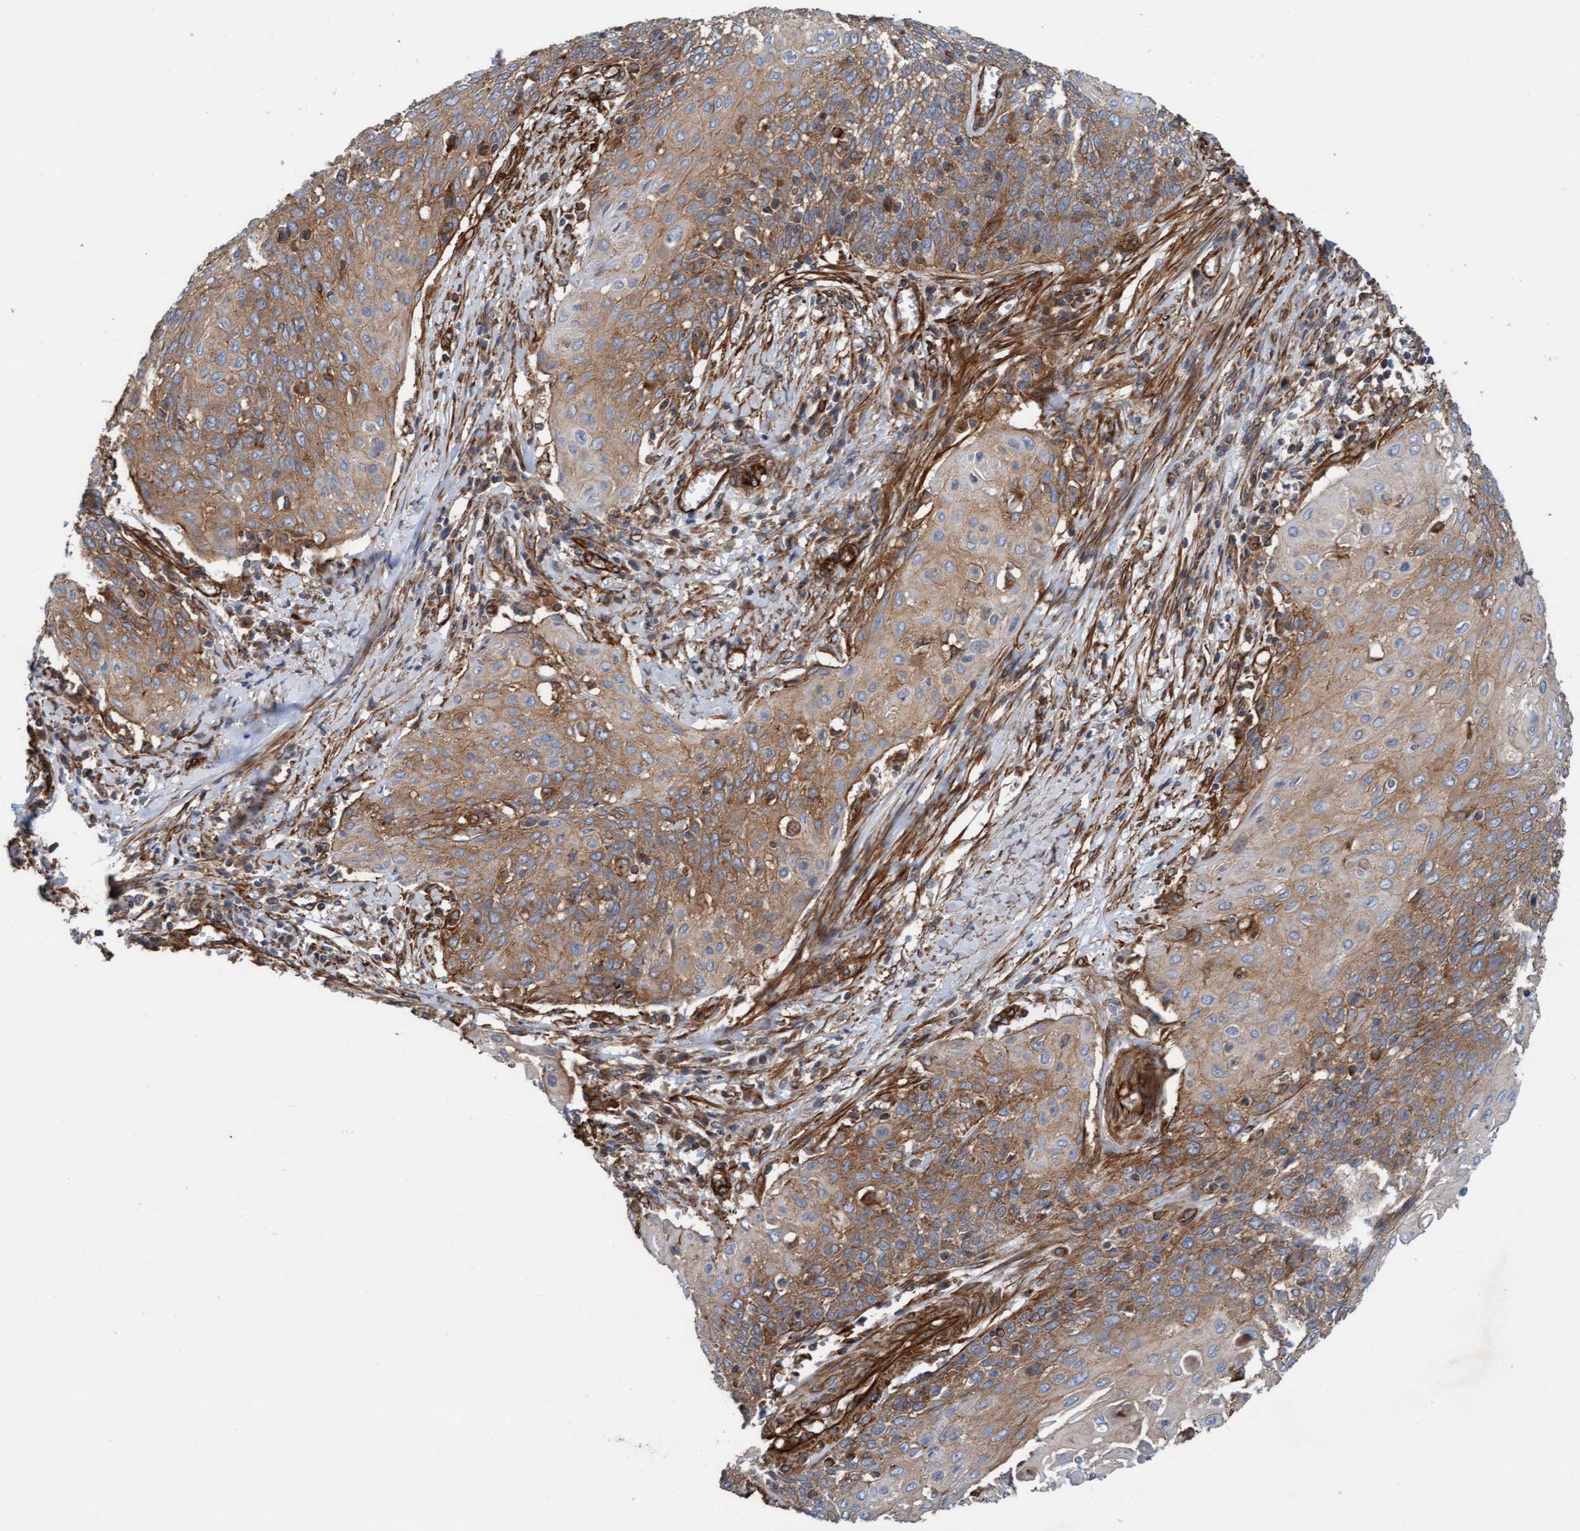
{"staining": {"intensity": "moderate", "quantity": ">75%", "location": "cytoplasmic/membranous"}, "tissue": "cervical cancer", "cell_type": "Tumor cells", "image_type": "cancer", "snomed": [{"axis": "morphology", "description": "Squamous cell carcinoma, NOS"}, {"axis": "topography", "description": "Cervix"}], "caption": "Immunohistochemistry (IHC) of human squamous cell carcinoma (cervical) displays medium levels of moderate cytoplasmic/membranous staining in about >75% of tumor cells.", "gene": "STXBP4", "patient": {"sex": "female", "age": 39}}